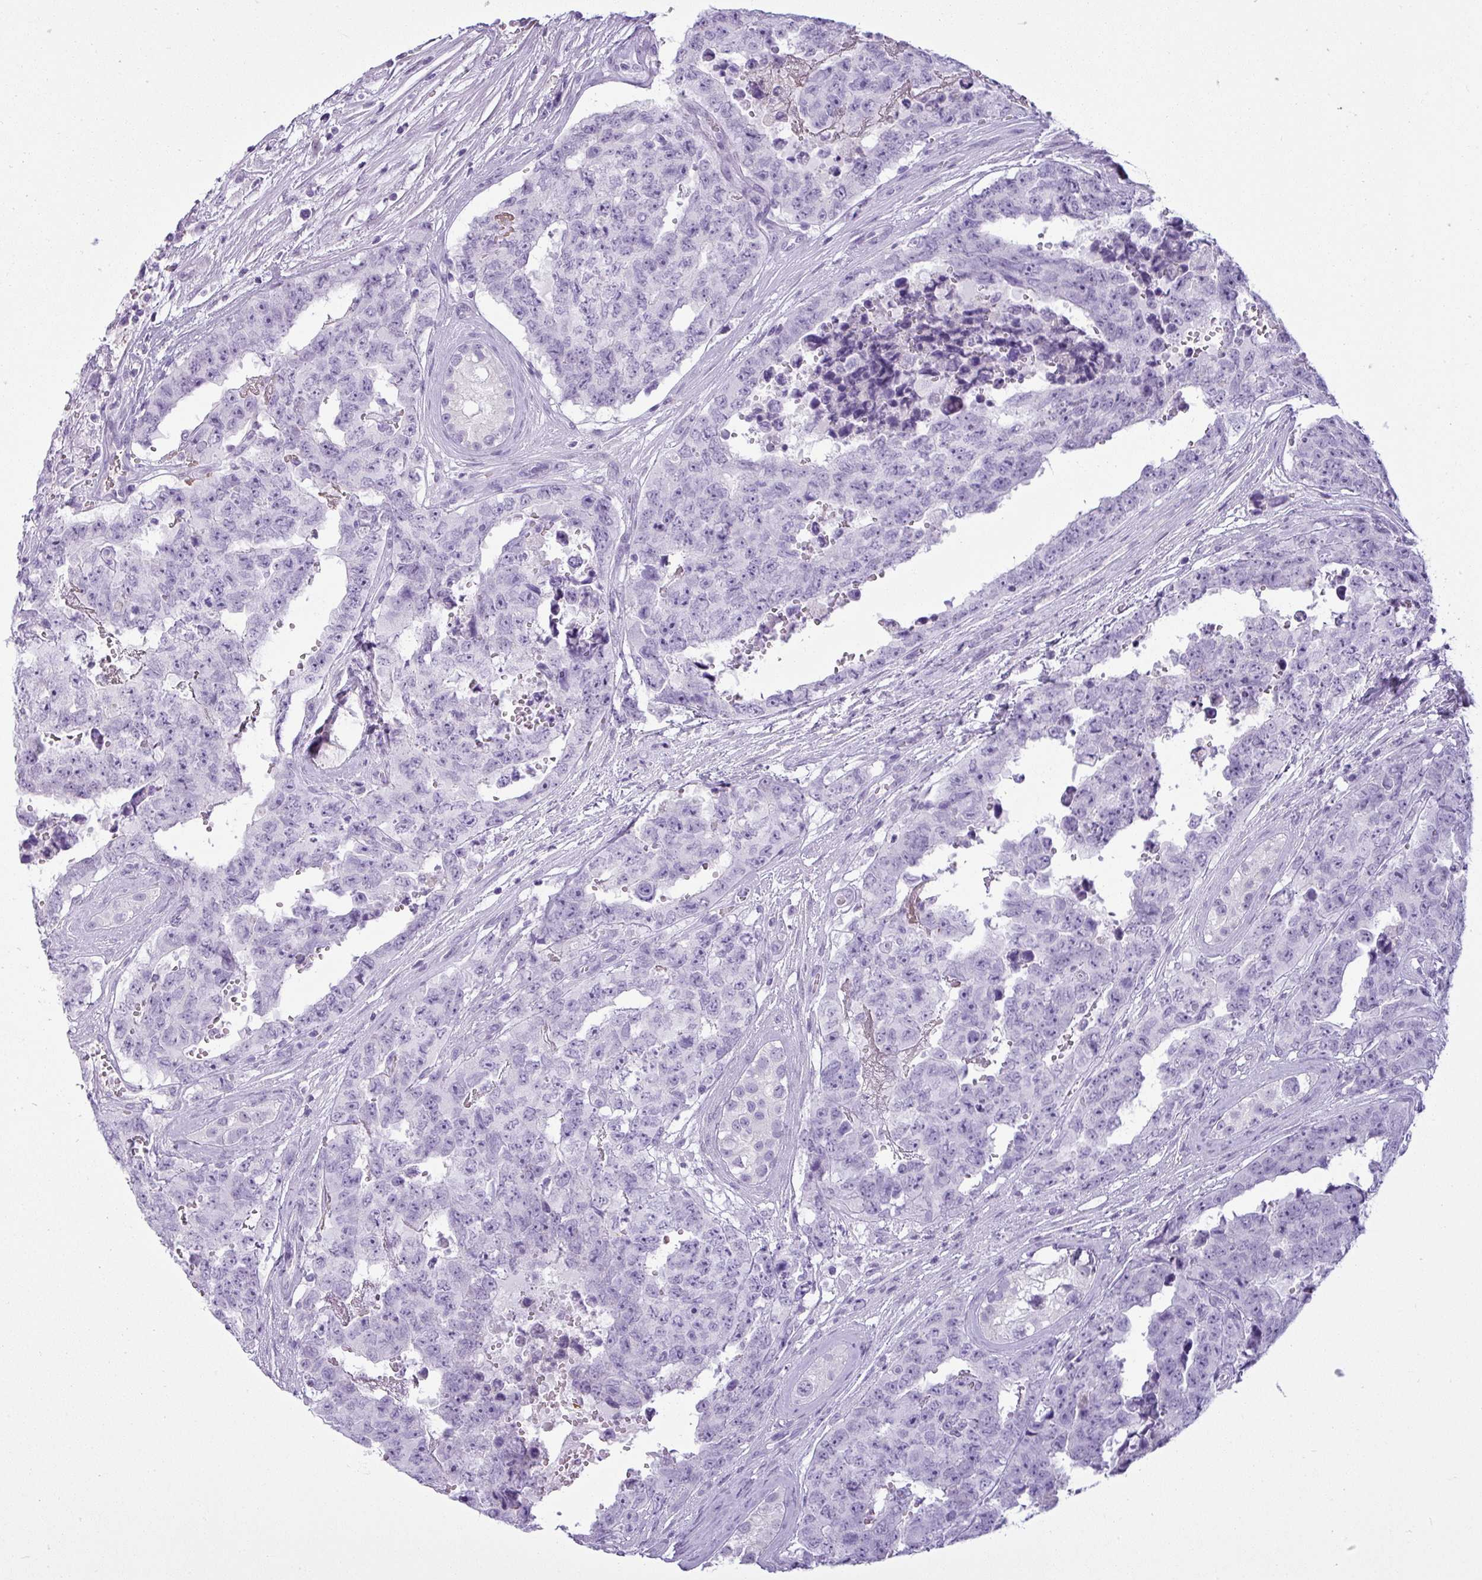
{"staining": {"intensity": "negative", "quantity": "none", "location": "none"}, "tissue": "testis cancer", "cell_type": "Tumor cells", "image_type": "cancer", "snomed": [{"axis": "morphology", "description": "Normal tissue, NOS"}, {"axis": "morphology", "description": "Carcinoma, Embryonal, NOS"}, {"axis": "topography", "description": "Testis"}, {"axis": "topography", "description": "Epididymis"}], "caption": "DAB immunohistochemical staining of human testis cancer (embryonal carcinoma) shows no significant expression in tumor cells.", "gene": "CDH16", "patient": {"sex": "male", "age": 25}}